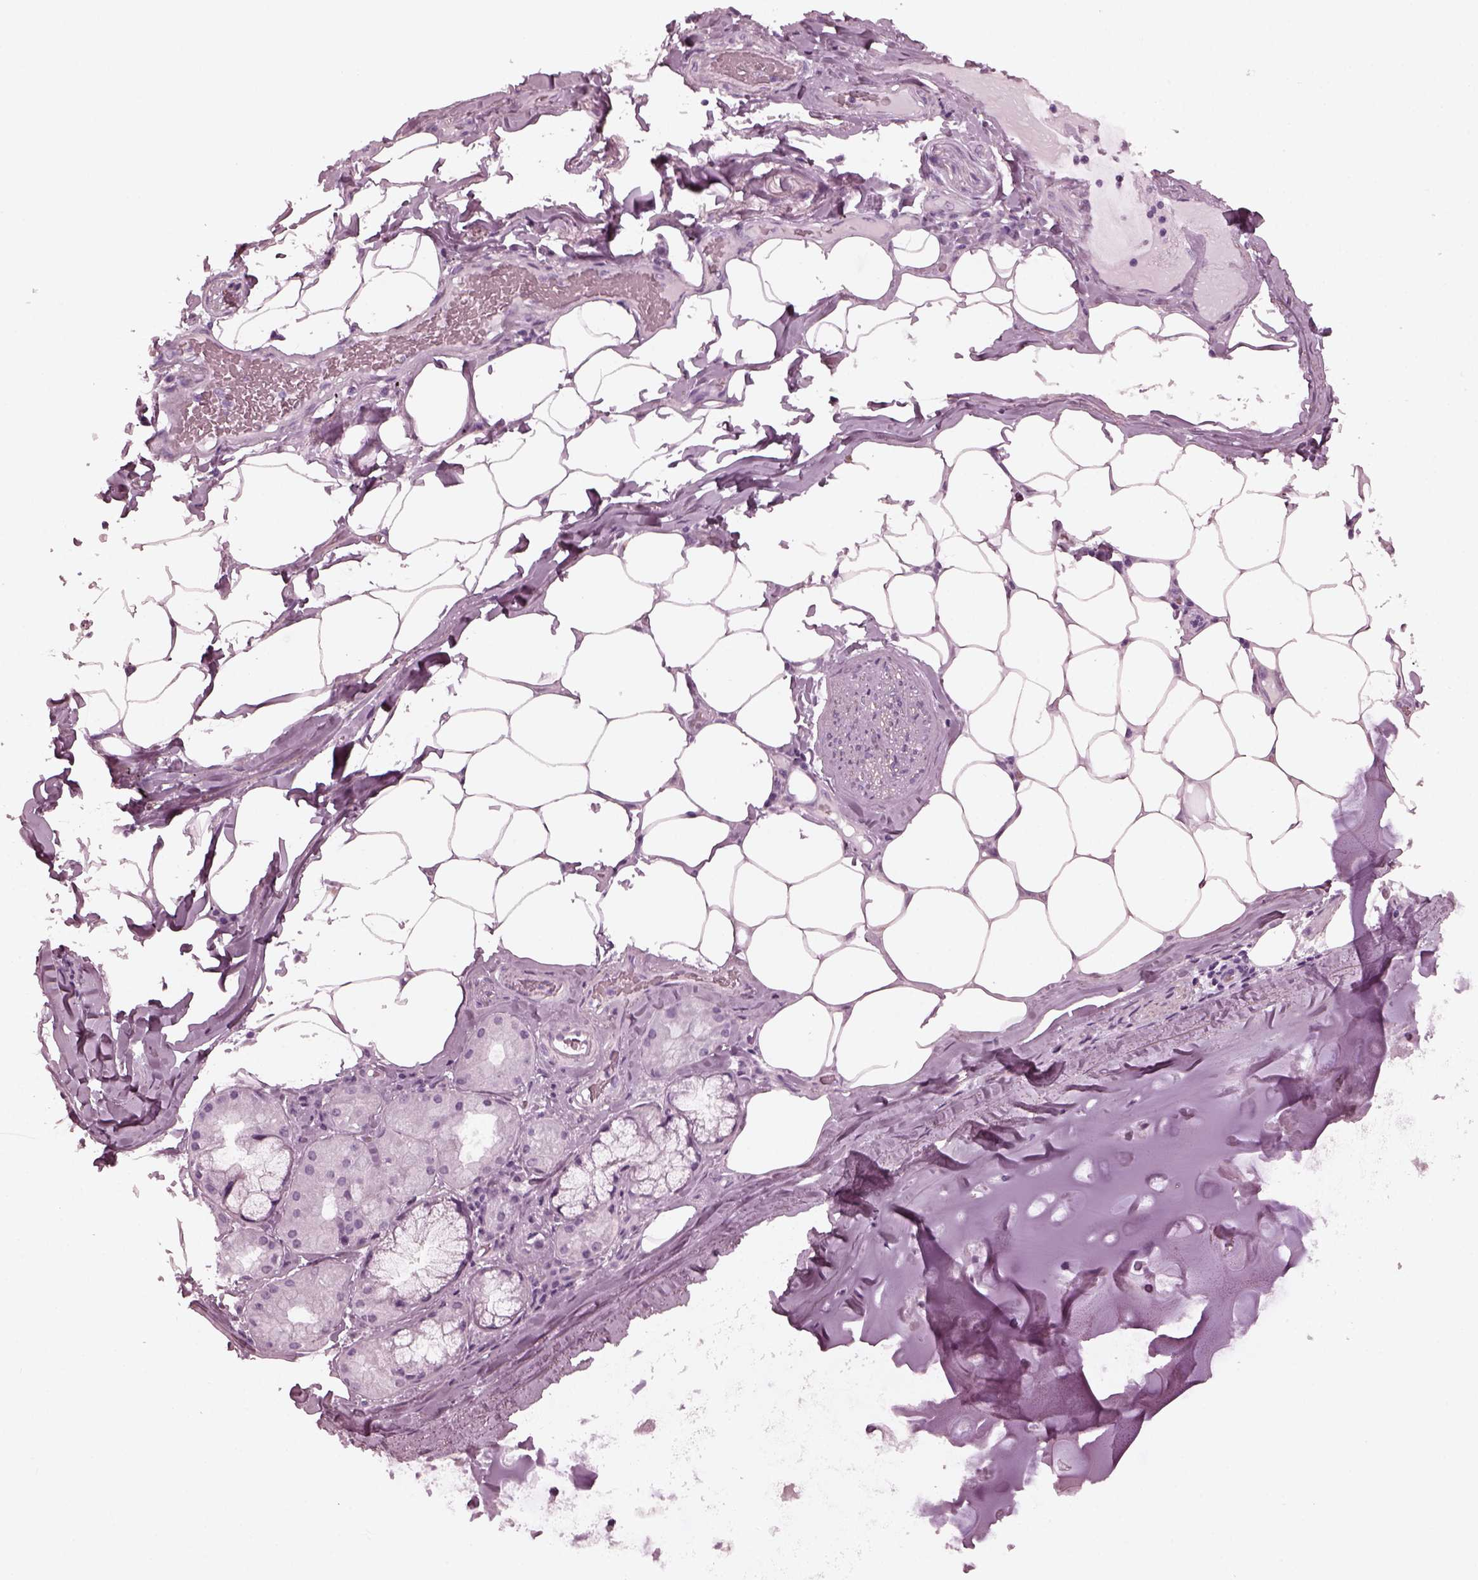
{"staining": {"intensity": "negative", "quantity": "none", "location": "none"}, "tissue": "adipose tissue", "cell_type": "Adipocytes", "image_type": "normal", "snomed": [{"axis": "morphology", "description": "Normal tissue, NOS"}, {"axis": "topography", "description": "Bronchus"}, {"axis": "topography", "description": "Lung"}], "caption": "Immunohistochemical staining of benign human adipose tissue reveals no significant expression in adipocytes.", "gene": "GRM6", "patient": {"sex": "female", "age": 57}}